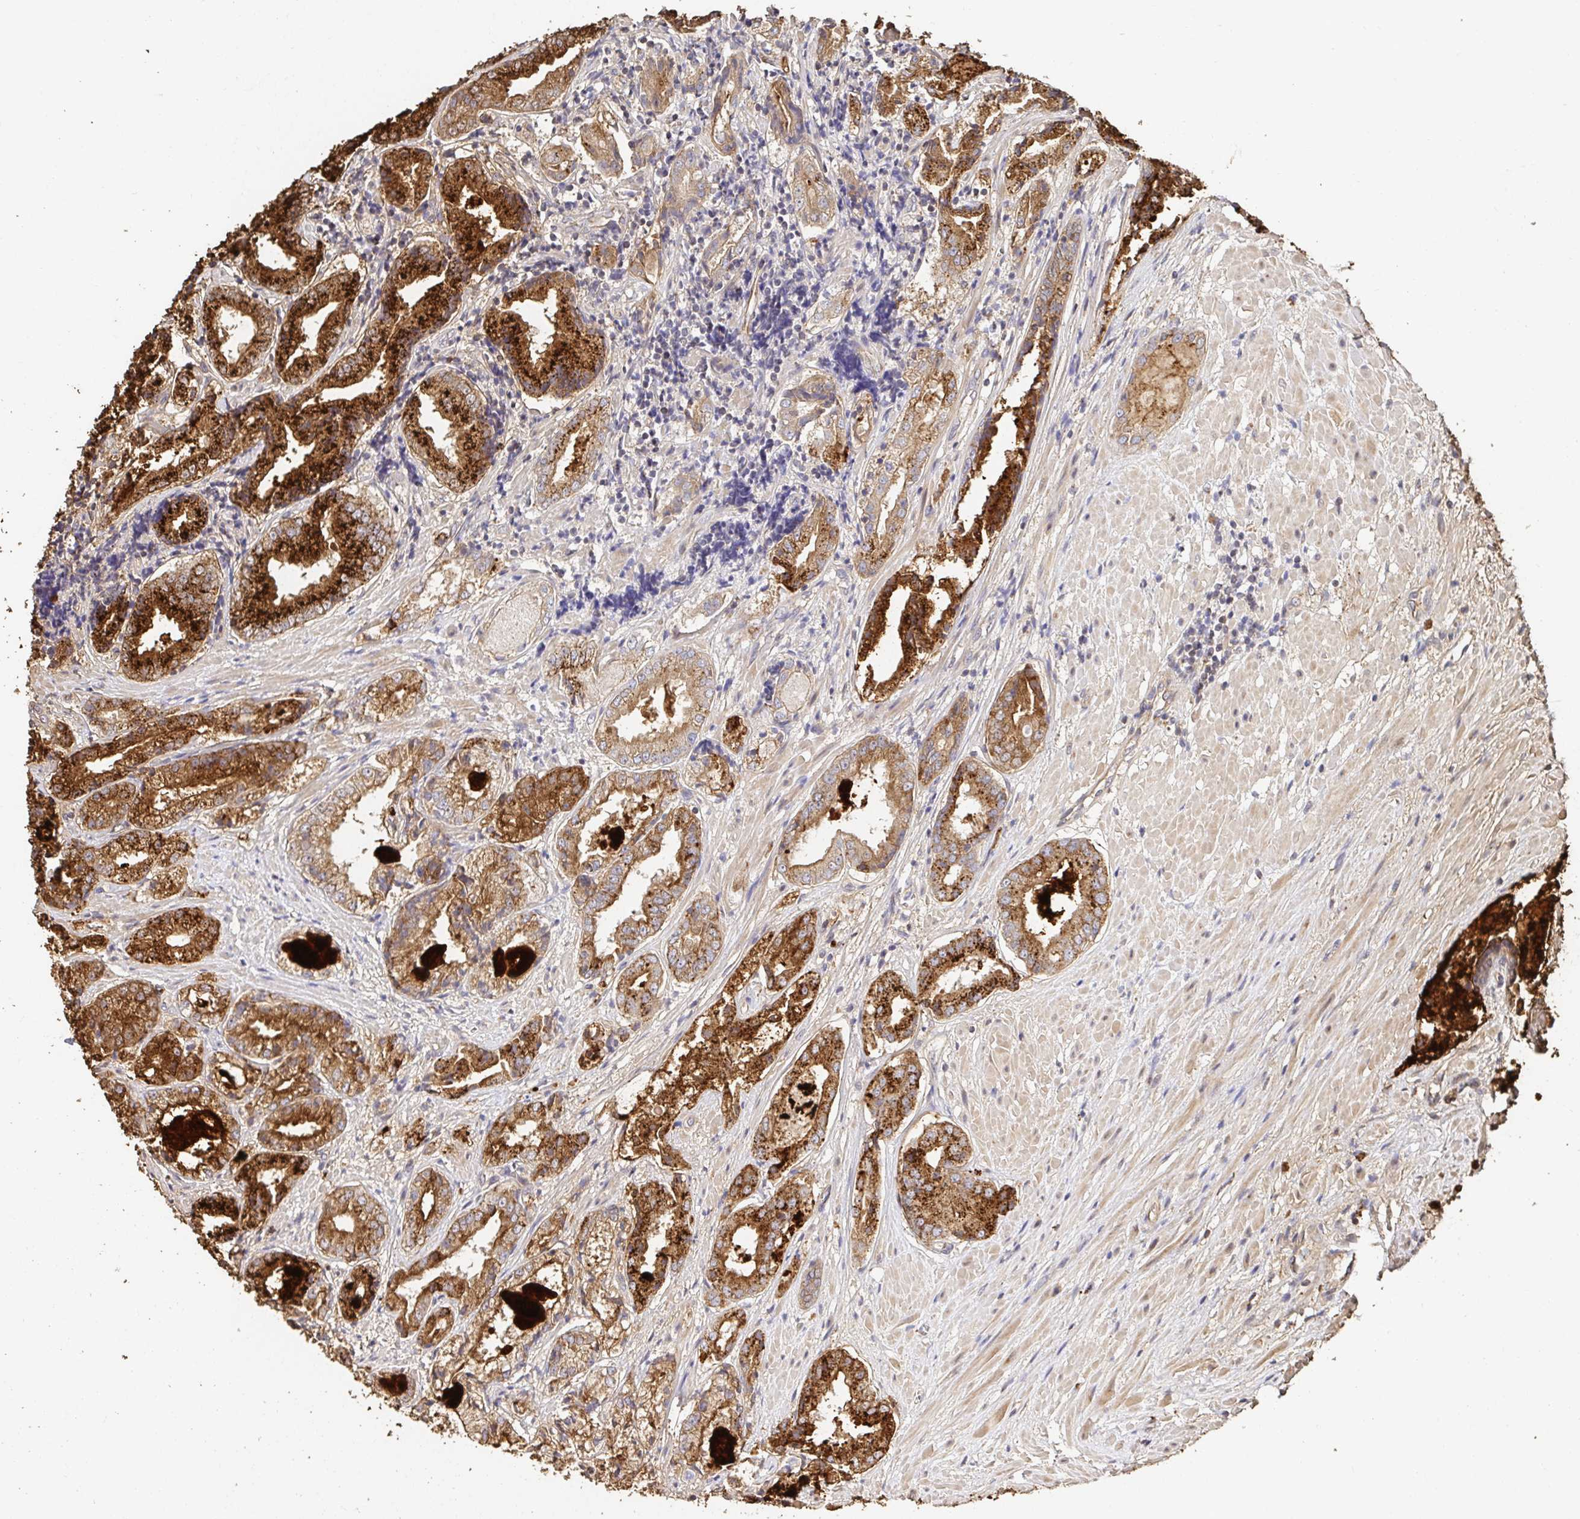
{"staining": {"intensity": "strong", "quantity": ">75%", "location": "cytoplasmic/membranous"}, "tissue": "prostate cancer", "cell_type": "Tumor cells", "image_type": "cancer", "snomed": [{"axis": "morphology", "description": "Adenocarcinoma, High grade"}, {"axis": "topography", "description": "Prostate"}], "caption": "Immunohistochemical staining of human prostate cancer (high-grade adenocarcinoma) exhibits strong cytoplasmic/membranous protein staining in about >75% of tumor cells. Nuclei are stained in blue.", "gene": "APBB1", "patient": {"sex": "male", "age": 61}}